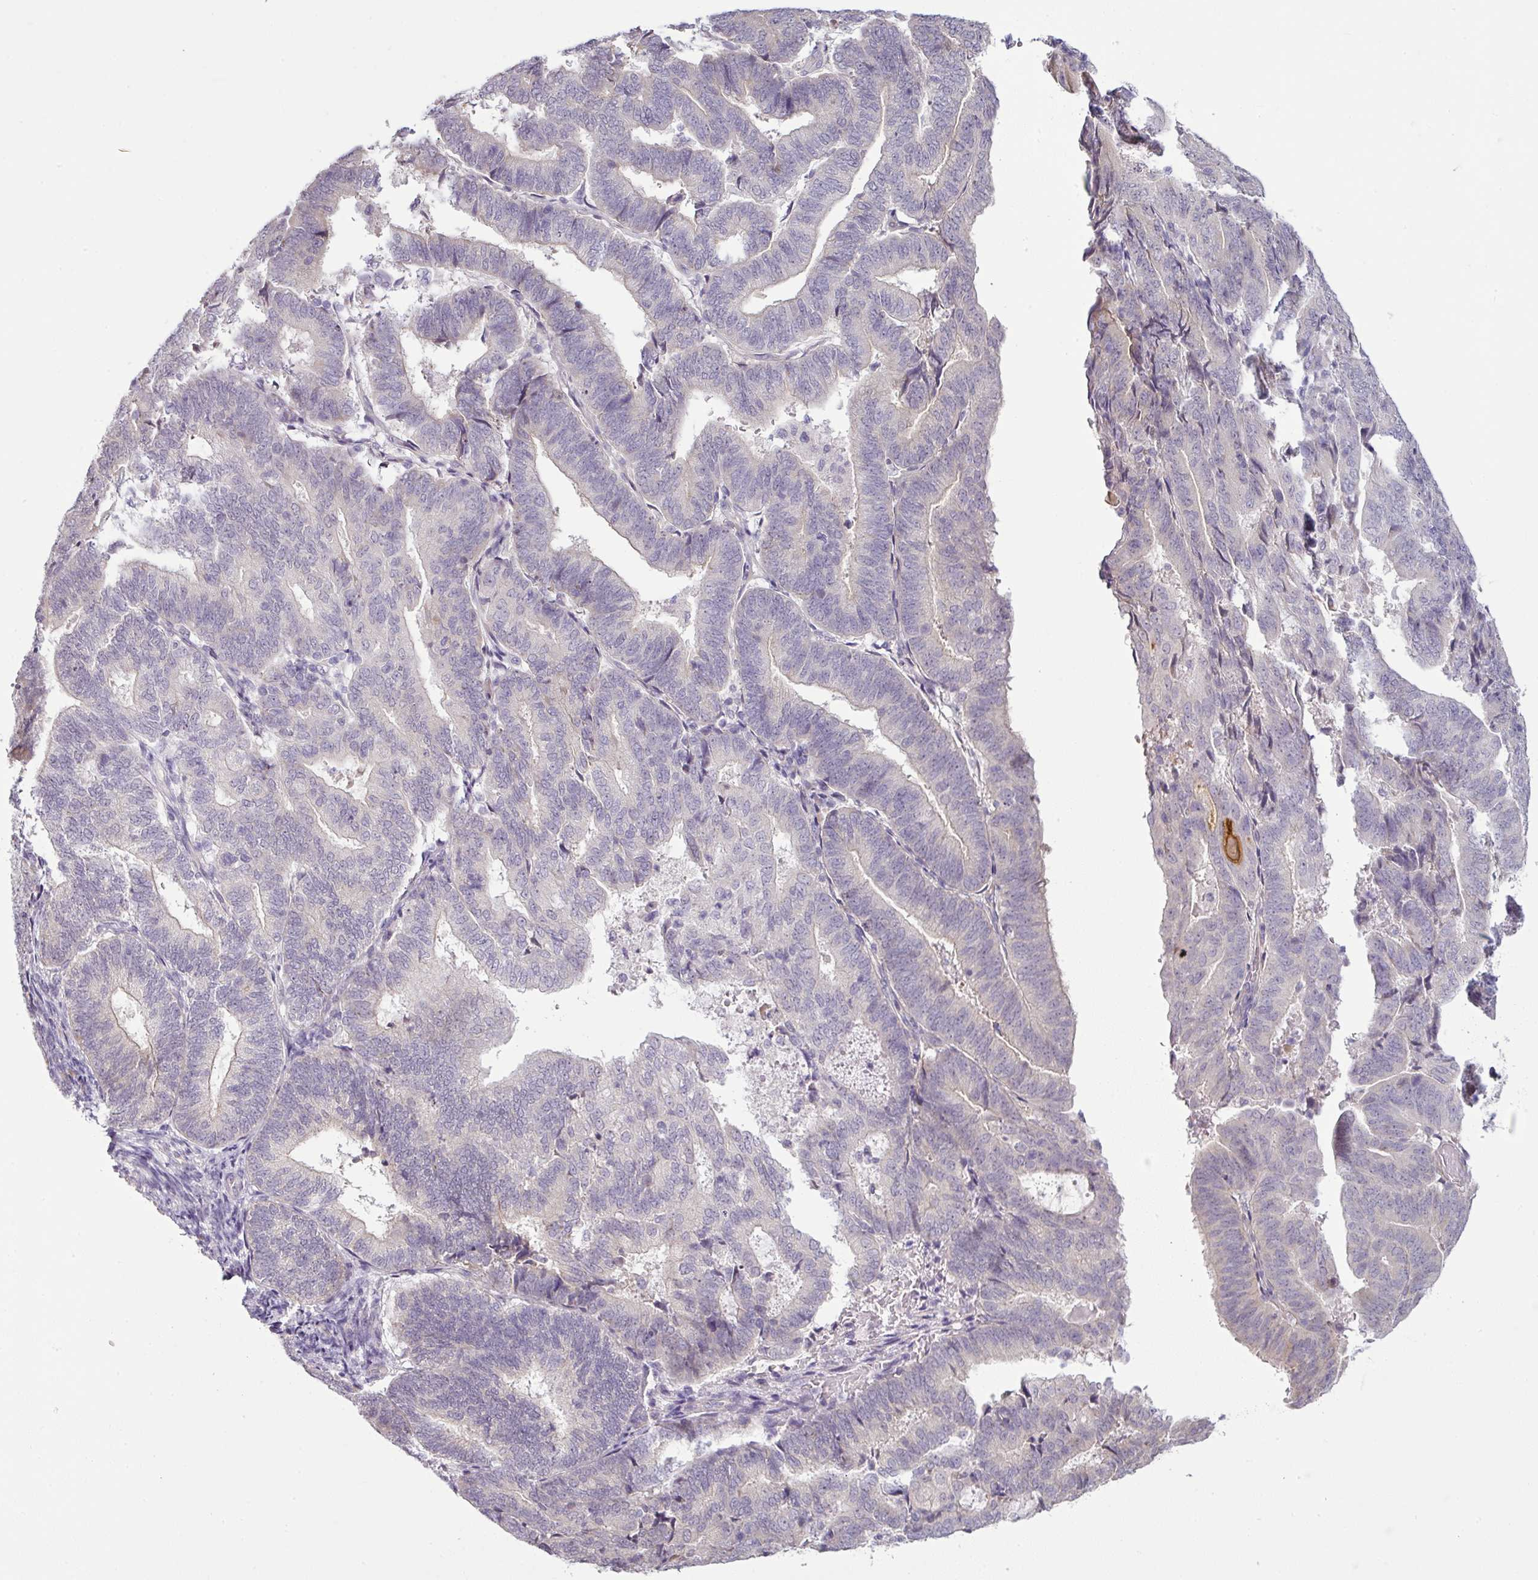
{"staining": {"intensity": "negative", "quantity": "none", "location": "none"}, "tissue": "endometrial cancer", "cell_type": "Tumor cells", "image_type": "cancer", "snomed": [{"axis": "morphology", "description": "Adenocarcinoma, NOS"}, {"axis": "topography", "description": "Endometrium"}], "caption": "Immunohistochemistry (IHC) of human endometrial adenocarcinoma shows no positivity in tumor cells. (Stains: DAB (3,3'-diaminobenzidine) immunohistochemistry (IHC) with hematoxylin counter stain, Microscopy: brightfield microscopy at high magnification).", "gene": "OR52D1", "patient": {"sex": "female", "age": 70}}